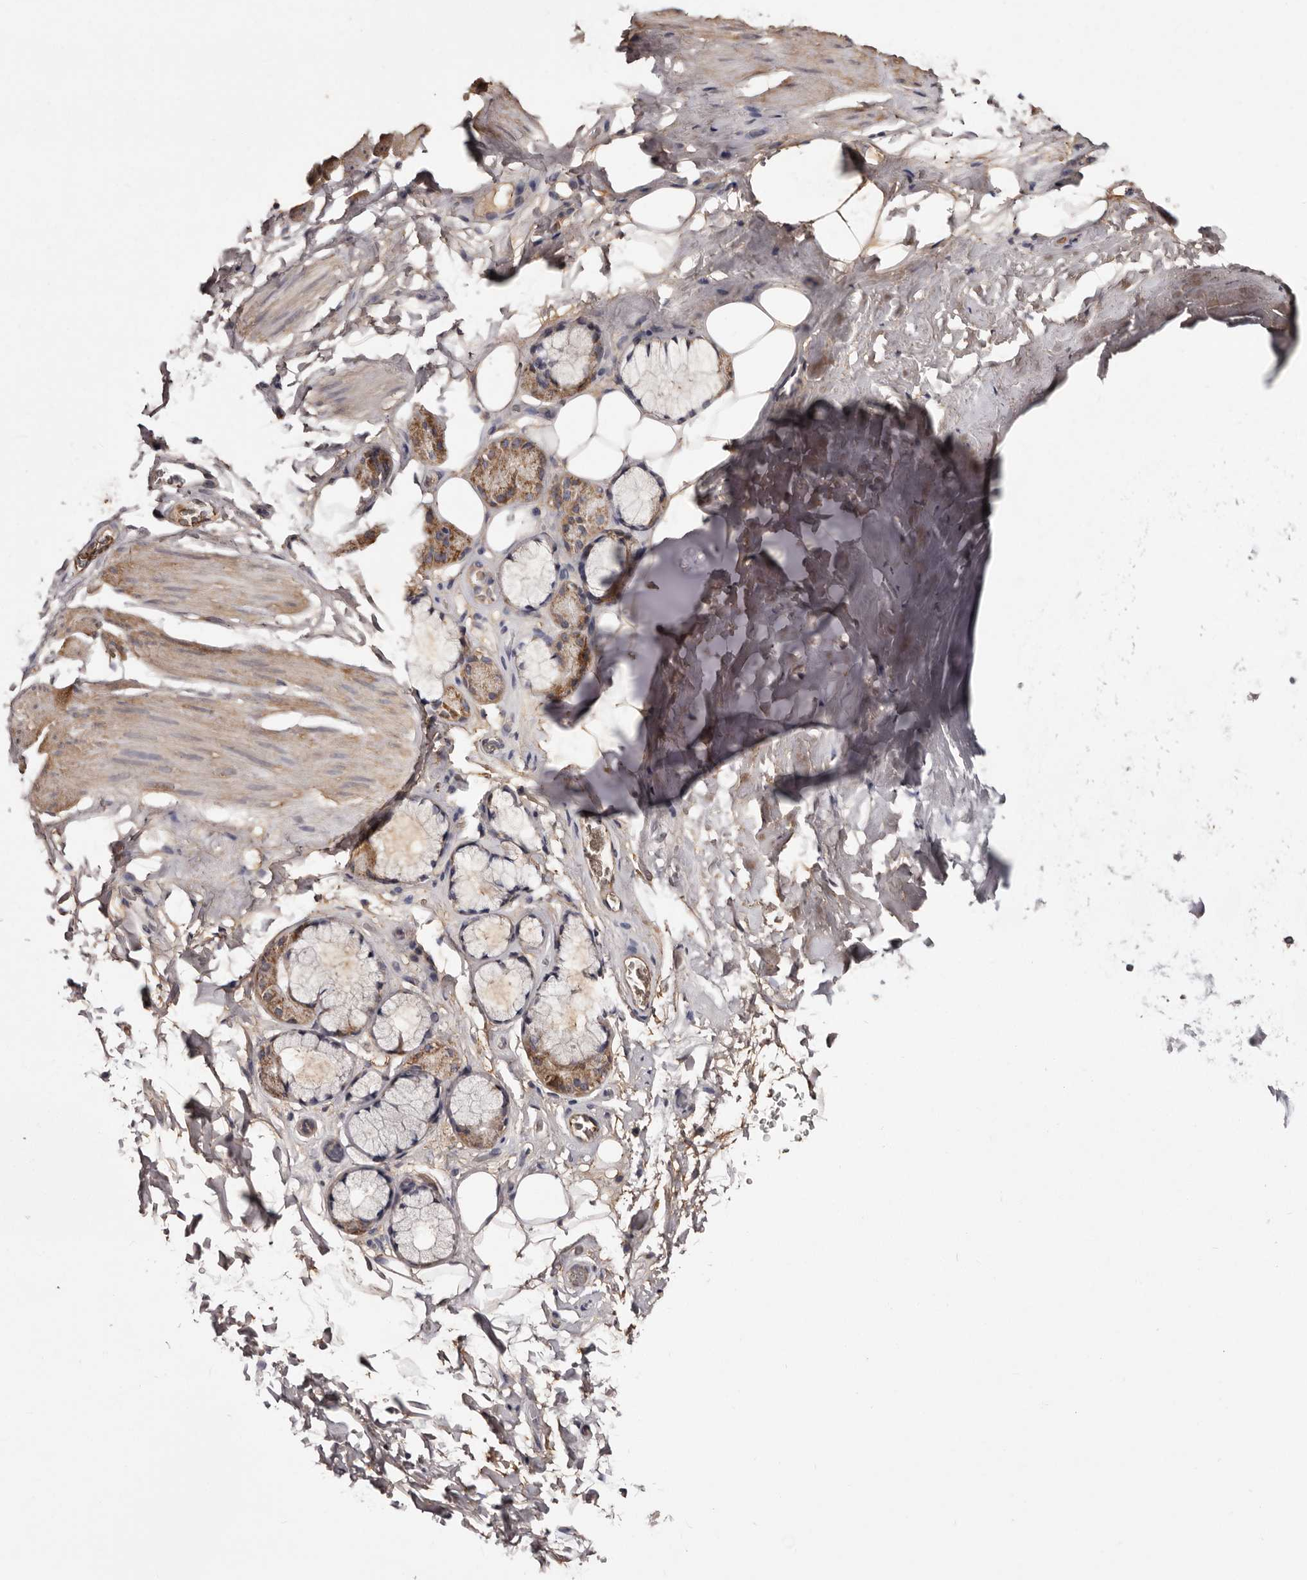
{"staining": {"intensity": "moderate", "quantity": ">75%", "location": "cytoplasmic/membranous"}, "tissue": "adipose tissue", "cell_type": "Adipocytes", "image_type": "normal", "snomed": [{"axis": "morphology", "description": "Normal tissue, NOS"}, {"axis": "topography", "description": "Cartilage tissue"}], "caption": "DAB (3,3'-diaminobenzidine) immunohistochemical staining of benign human adipose tissue demonstrates moderate cytoplasmic/membranous protein positivity in approximately >75% of adipocytes.", "gene": "CYP1B1", "patient": {"sex": "female", "age": 63}}